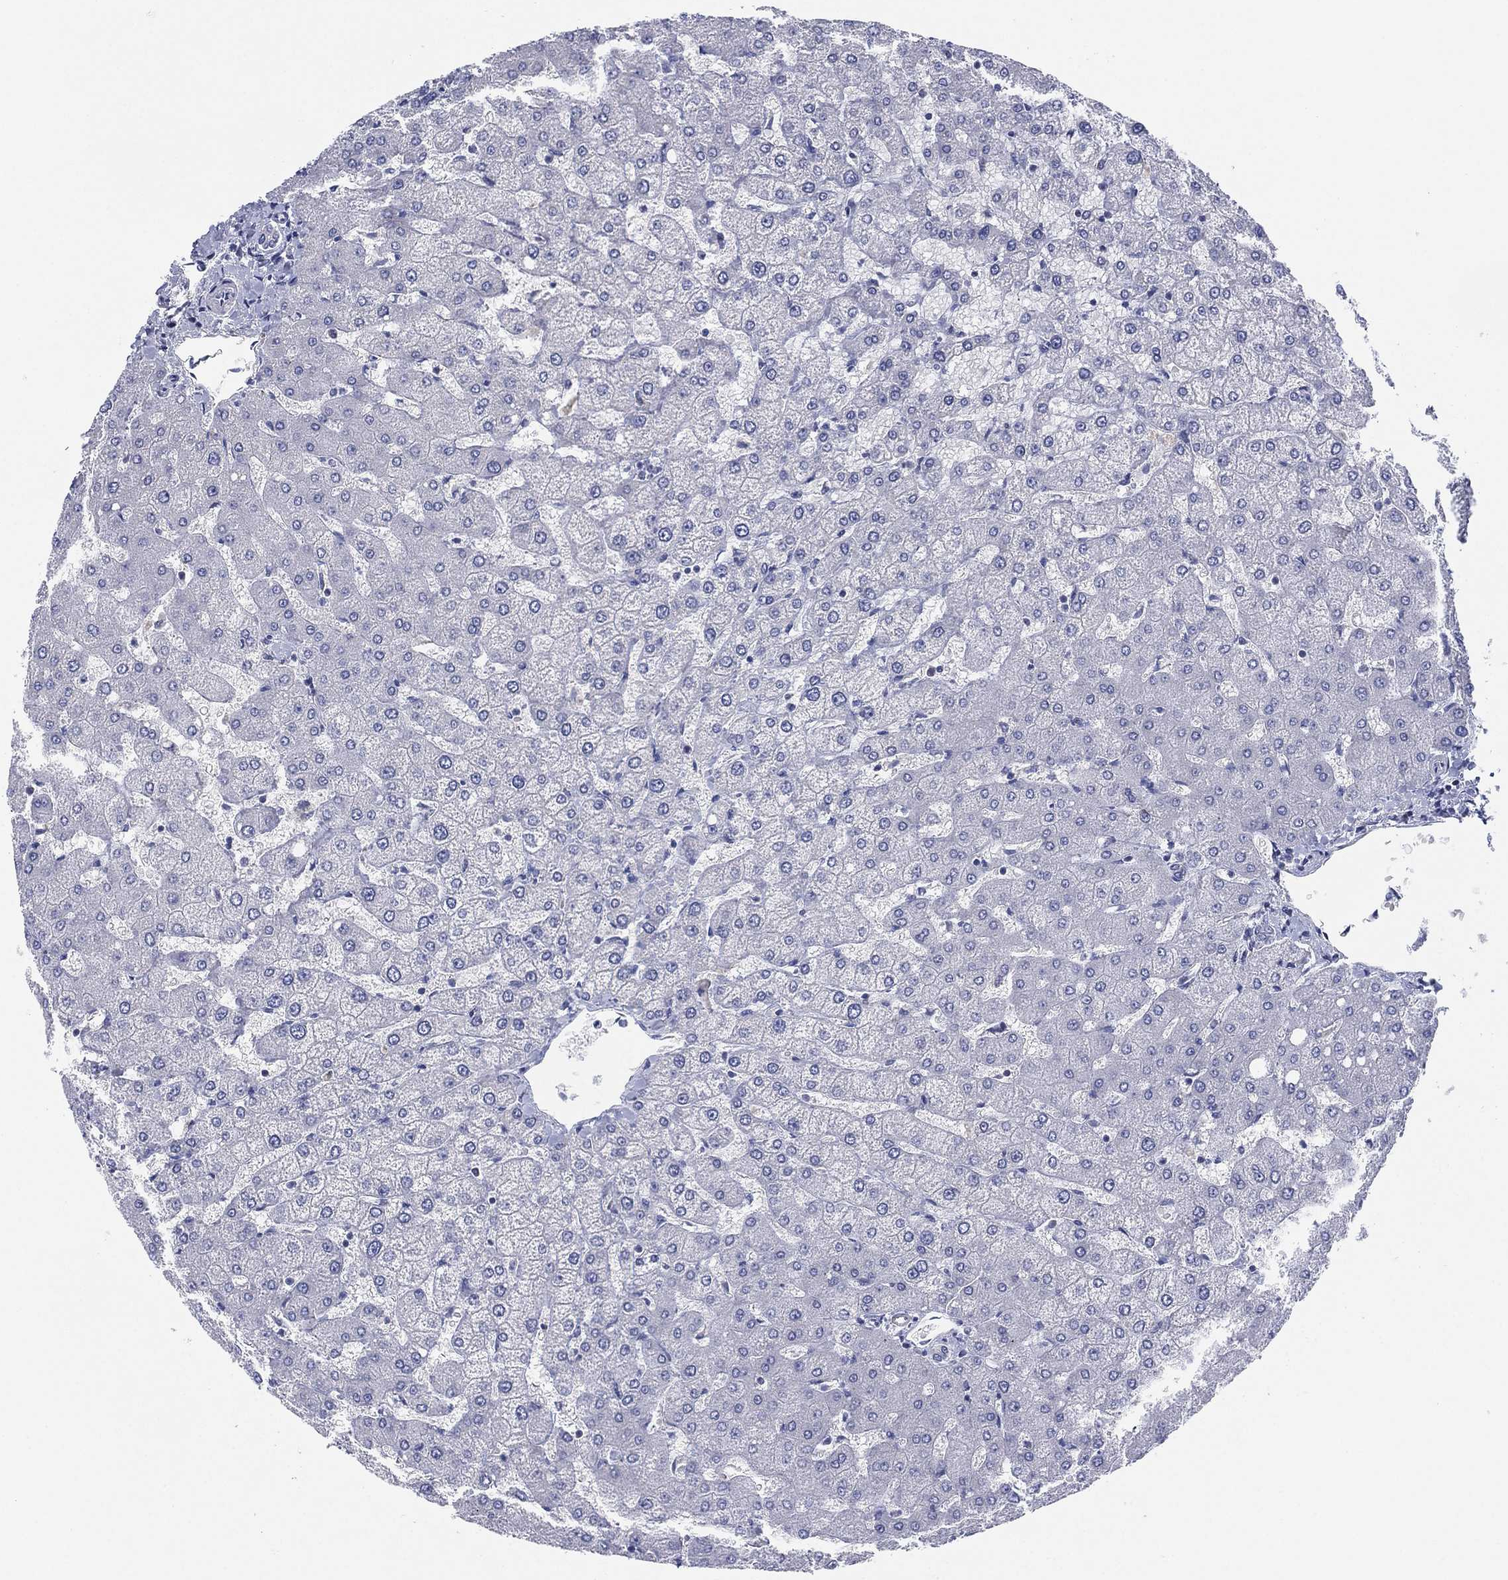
{"staining": {"intensity": "negative", "quantity": "none", "location": "none"}, "tissue": "liver", "cell_type": "Cholangiocytes", "image_type": "normal", "snomed": [{"axis": "morphology", "description": "Normal tissue, NOS"}, {"axis": "topography", "description": "Liver"}], "caption": "The IHC micrograph has no significant expression in cholangiocytes of liver. (Stains: DAB (3,3'-diaminobenzidine) immunohistochemistry (IHC) with hematoxylin counter stain, Microscopy: brightfield microscopy at high magnification).", "gene": "INA", "patient": {"sex": "female", "age": 54}}